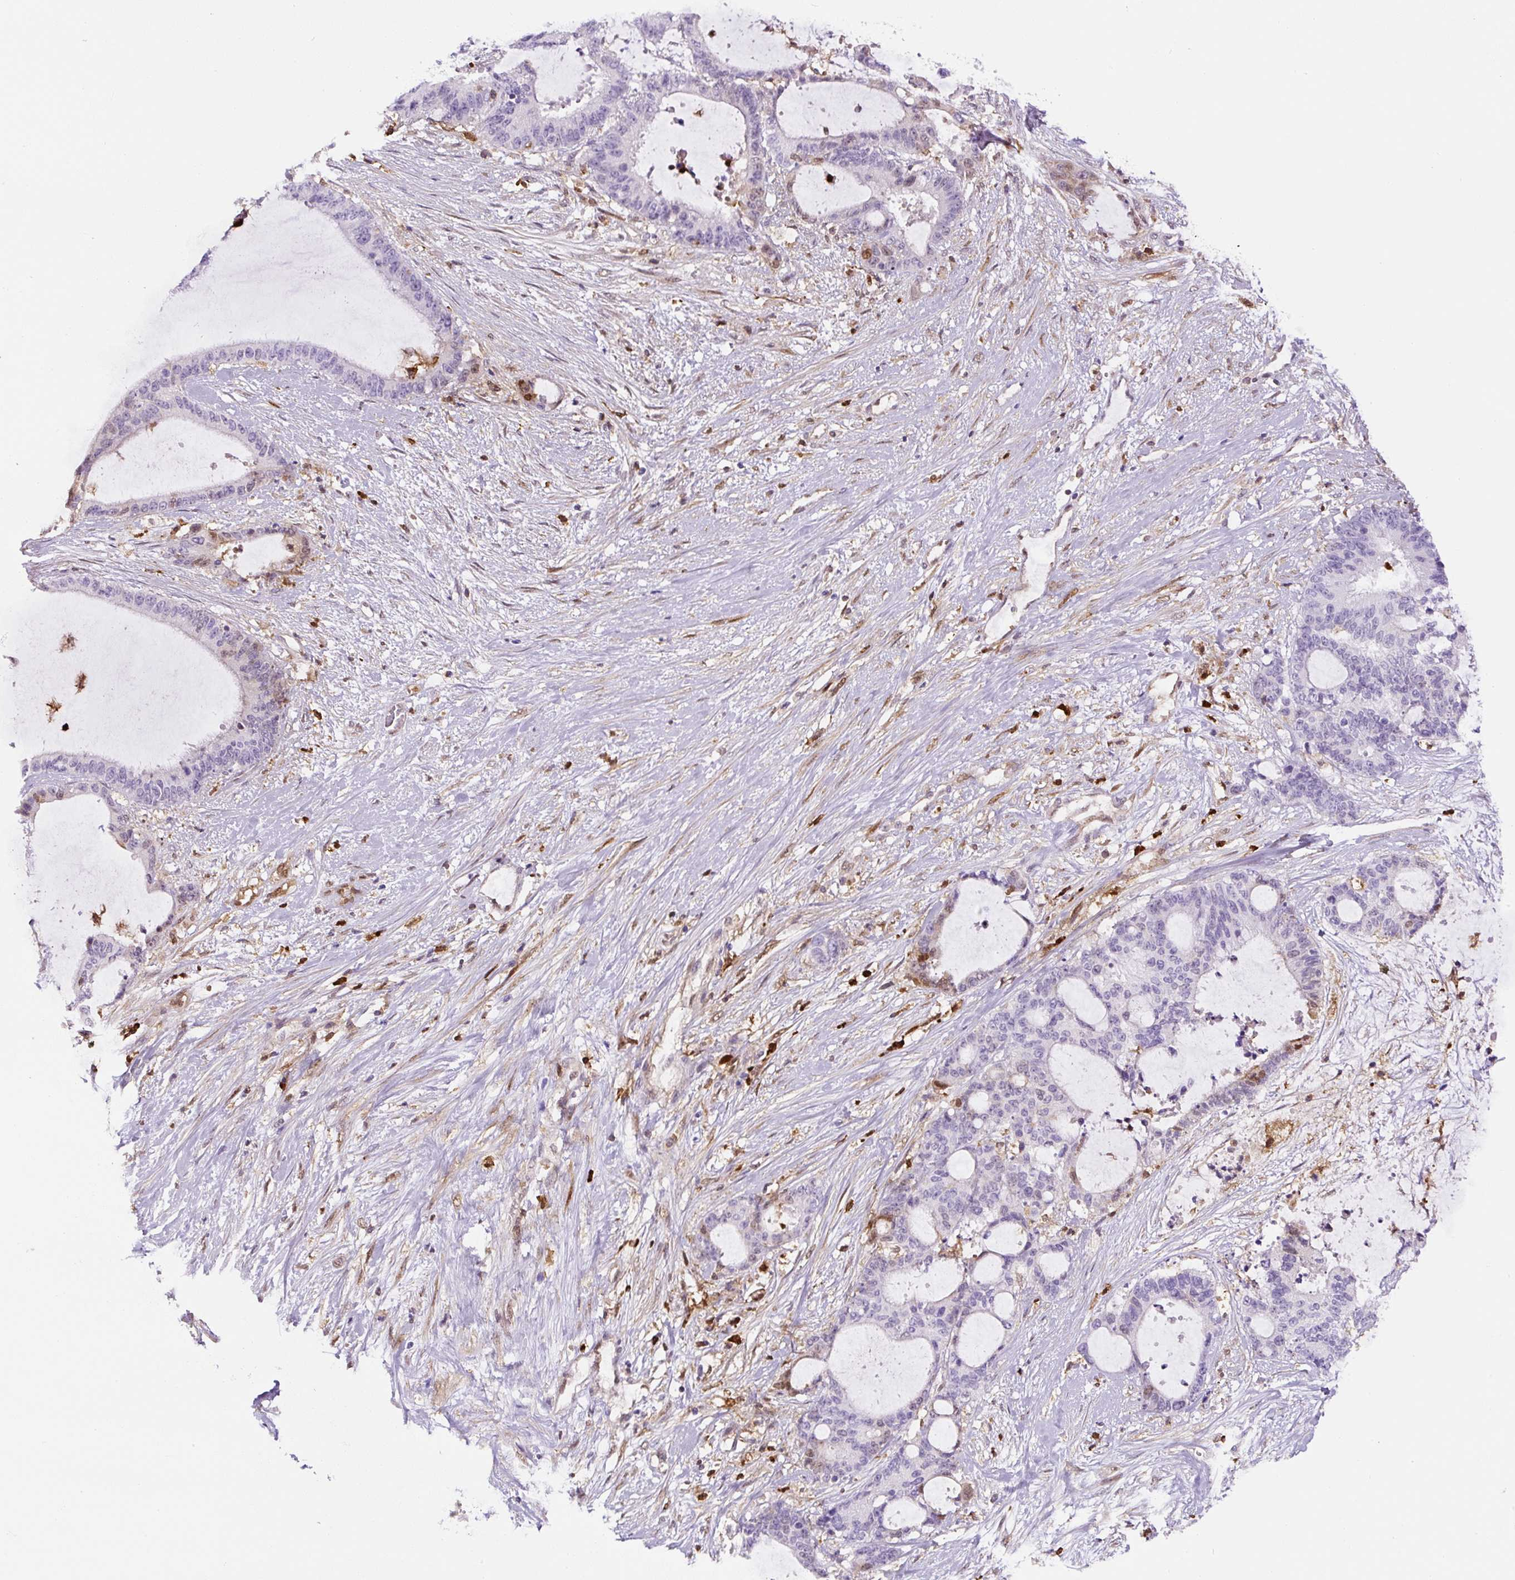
{"staining": {"intensity": "negative", "quantity": "none", "location": "none"}, "tissue": "liver cancer", "cell_type": "Tumor cells", "image_type": "cancer", "snomed": [{"axis": "morphology", "description": "Normal tissue, NOS"}, {"axis": "morphology", "description": "Cholangiocarcinoma"}, {"axis": "topography", "description": "Liver"}, {"axis": "topography", "description": "Peripheral nerve tissue"}], "caption": "DAB immunohistochemical staining of liver cancer (cholangiocarcinoma) exhibits no significant positivity in tumor cells.", "gene": "ANXA1", "patient": {"sex": "female", "age": 73}}